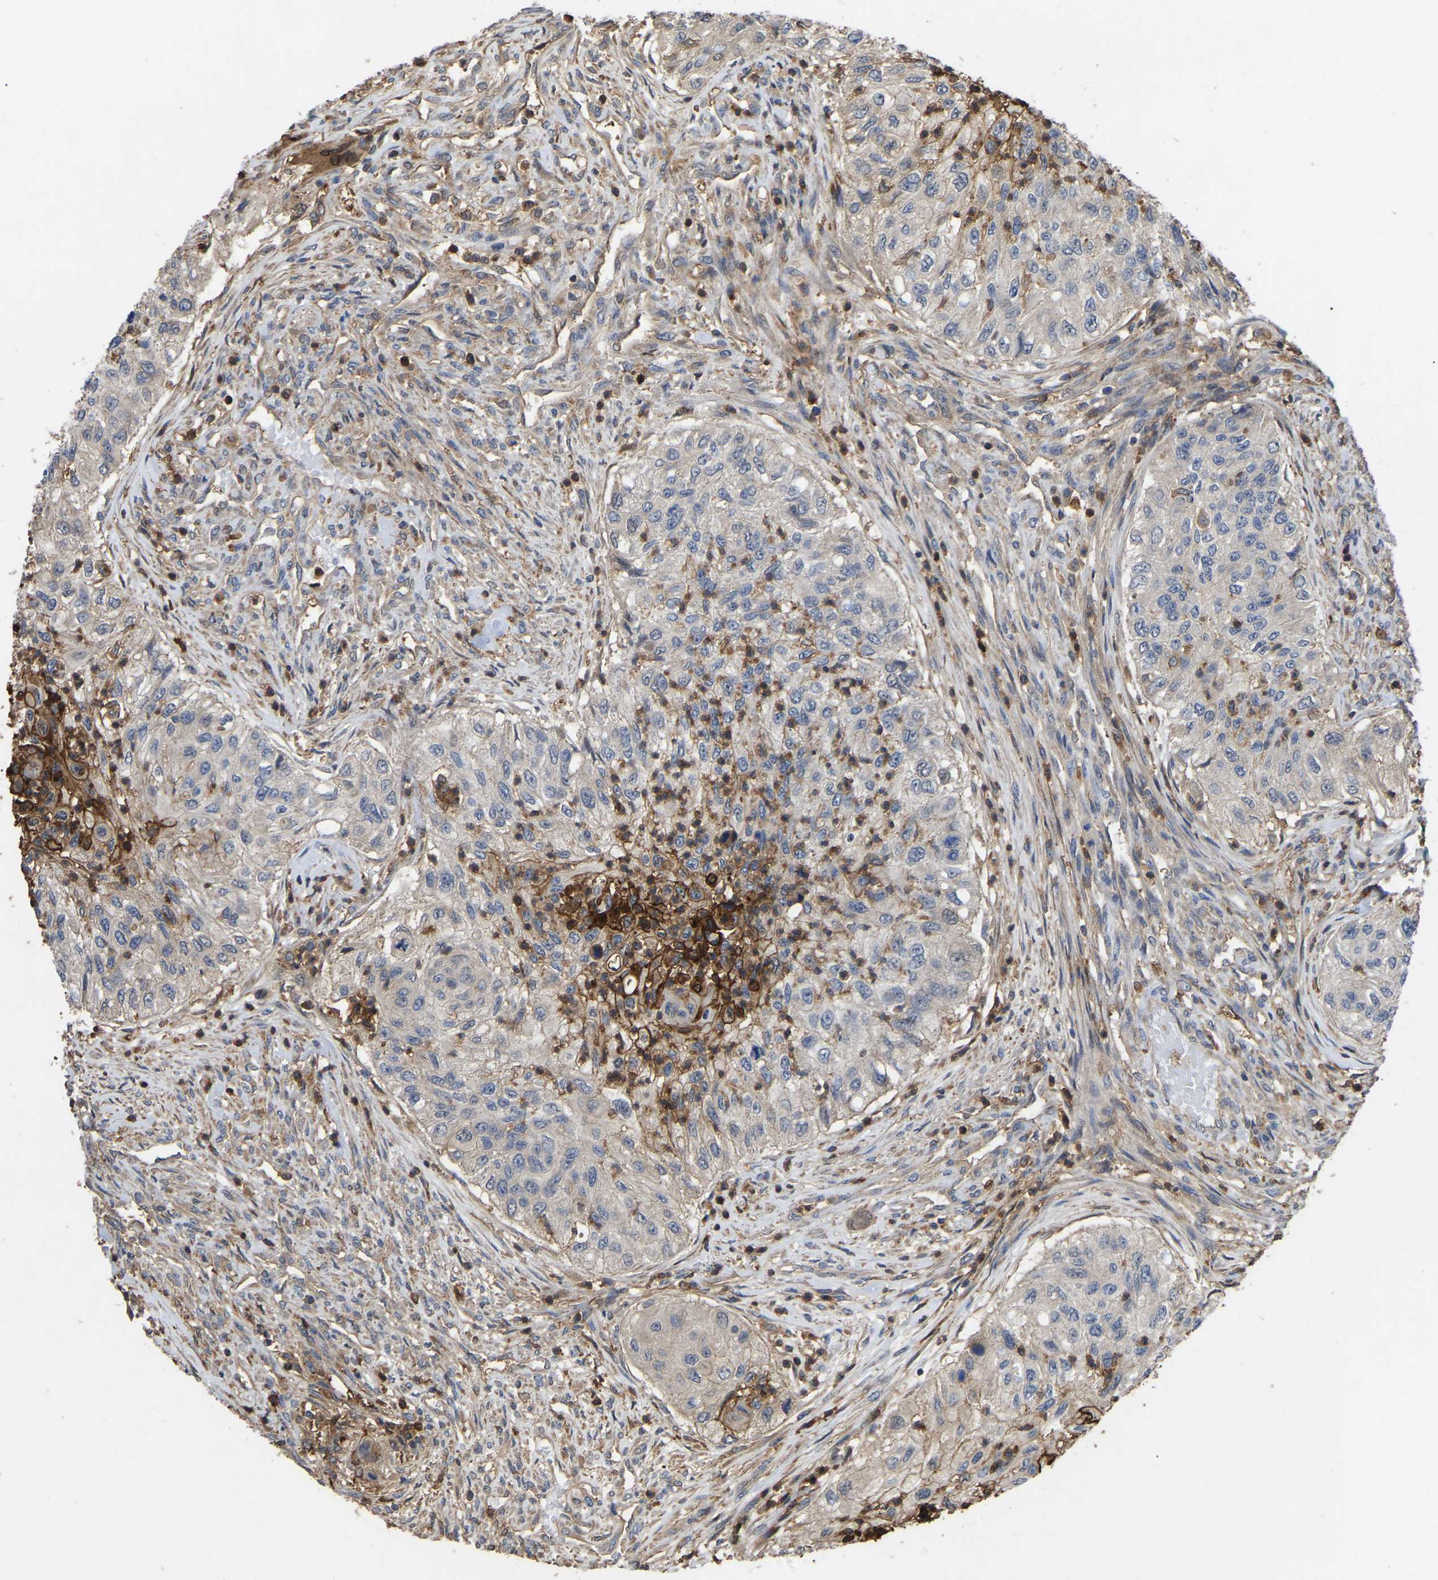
{"staining": {"intensity": "negative", "quantity": "none", "location": "none"}, "tissue": "urothelial cancer", "cell_type": "Tumor cells", "image_type": "cancer", "snomed": [{"axis": "morphology", "description": "Urothelial carcinoma, High grade"}, {"axis": "topography", "description": "Urinary bladder"}], "caption": "Immunohistochemistry (IHC) micrograph of high-grade urothelial carcinoma stained for a protein (brown), which shows no positivity in tumor cells.", "gene": "CIT", "patient": {"sex": "female", "age": 60}}